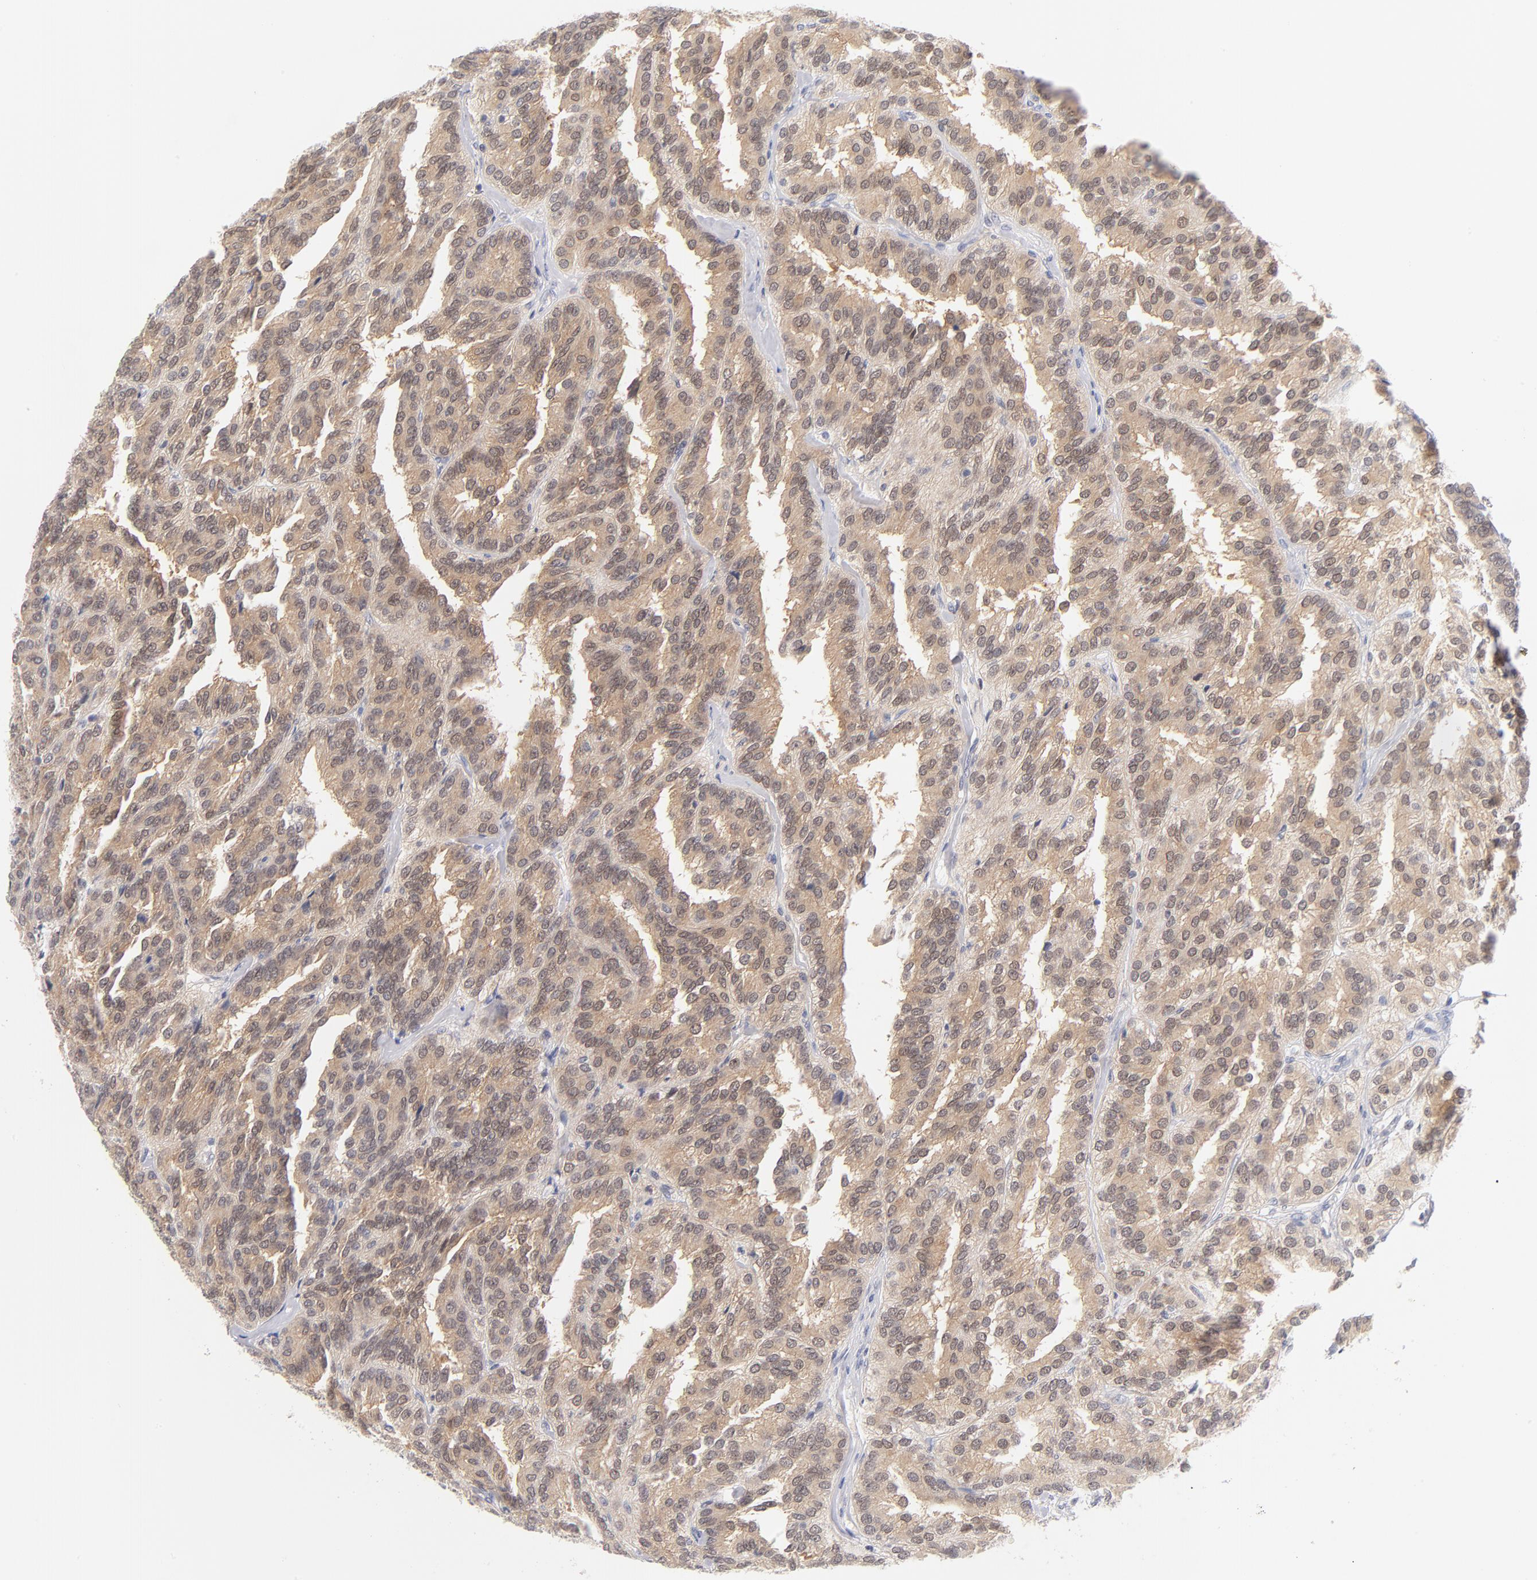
{"staining": {"intensity": "weak", "quantity": ">75%", "location": "cytoplasmic/membranous"}, "tissue": "renal cancer", "cell_type": "Tumor cells", "image_type": "cancer", "snomed": [{"axis": "morphology", "description": "Adenocarcinoma, NOS"}, {"axis": "topography", "description": "Kidney"}], "caption": "This micrograph shows IHC staining of human renal adenocarcinoma, with low weak cytoplasmic/membranous positivity in approximately >75% of tumor cells.", "gene": "CASP6", "patient": {"sex": "male", "age": 46}}